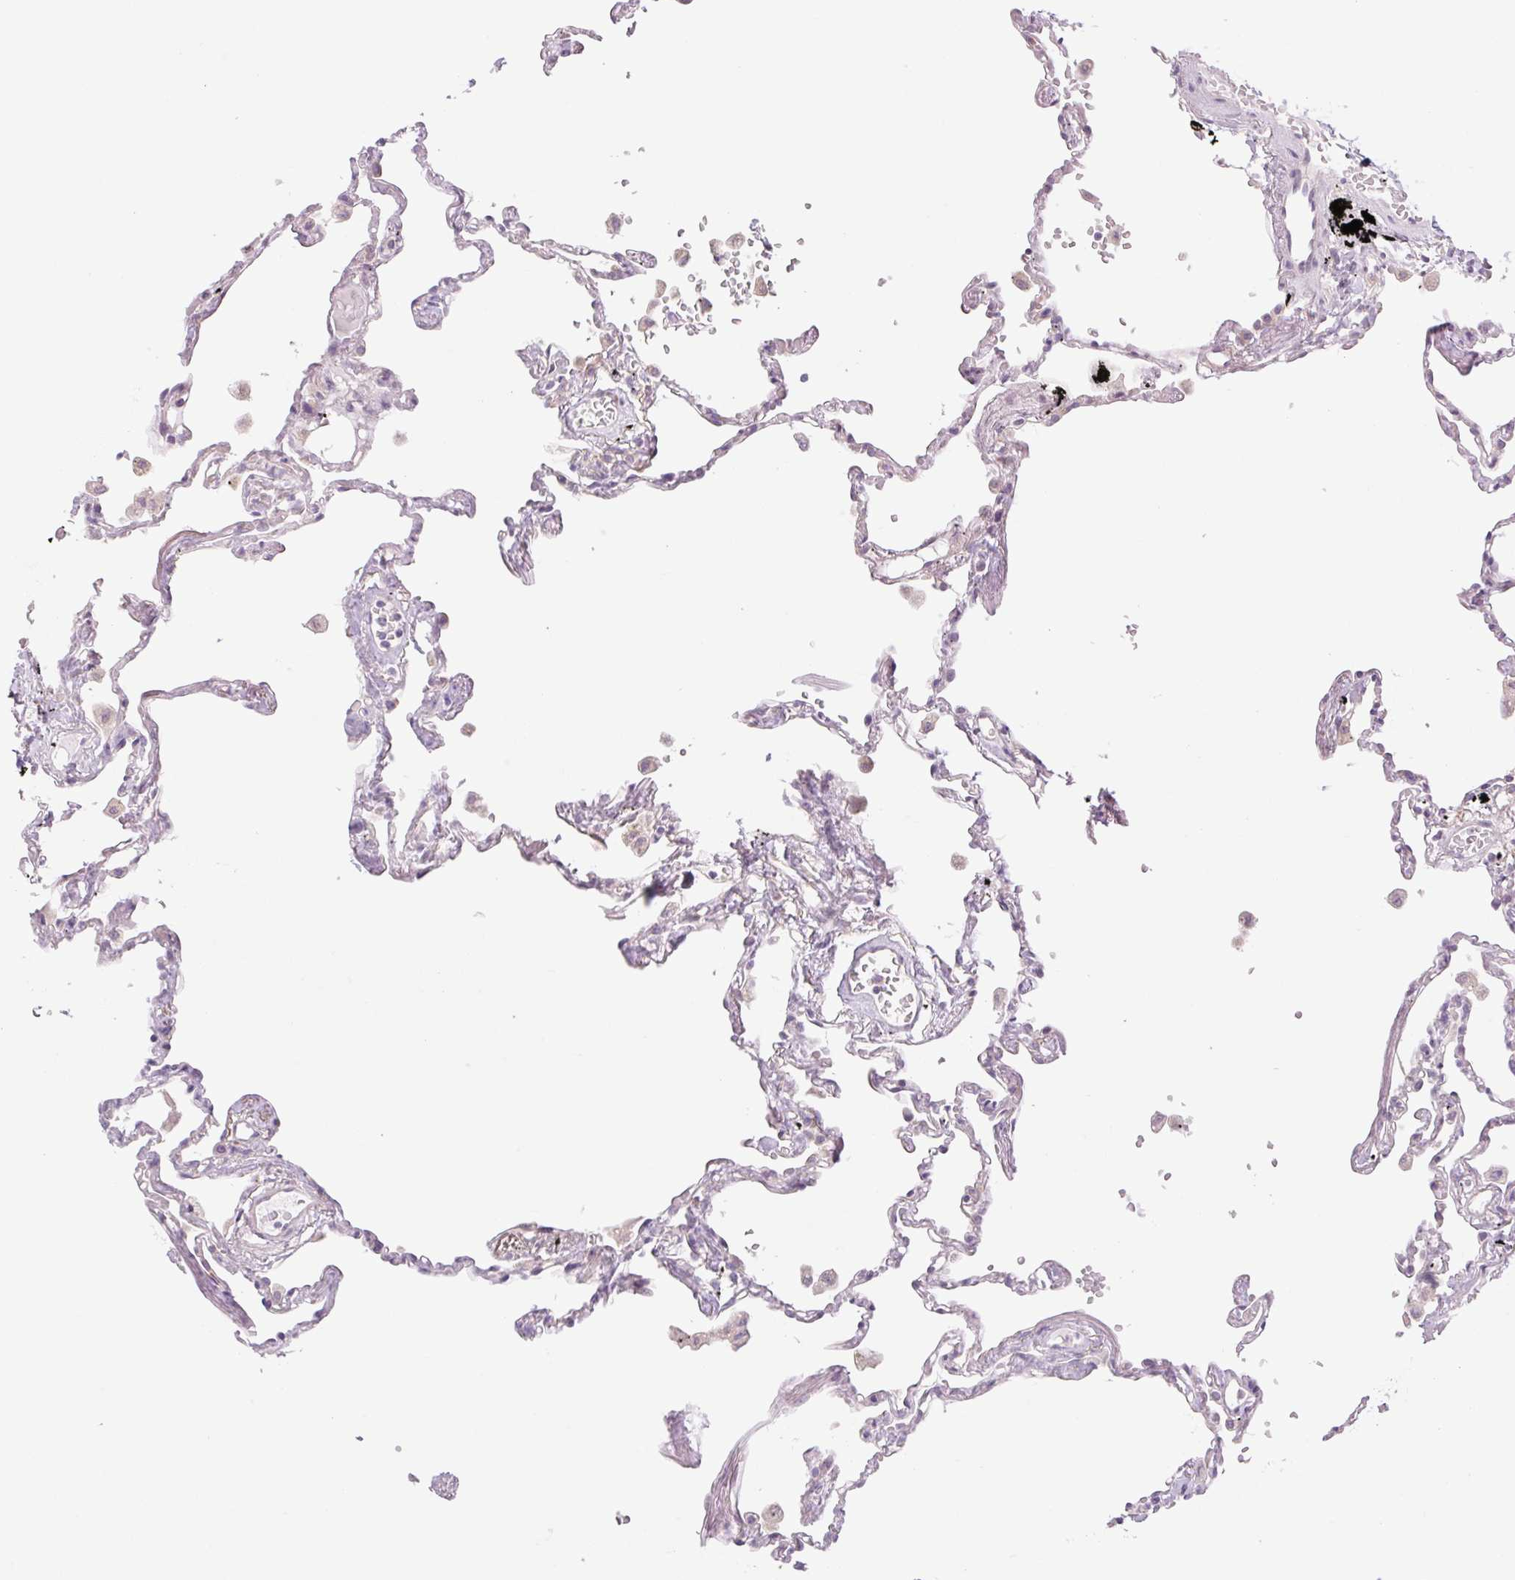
{"staining": {"intensity": "weak", "quantity": "25%-75%", "location": "cytoplasmic/membranous"}, "tissue": "lung", "cell_type": "Alveolar cells", "image_type": "normal", "snomed": [{"axis": "morphology", "description": "Normal tissue, NOS"}, {"axis": "topography", "description": "Lung"}], "caption": "Weak cytoplasmic/membranous staining is appreciated in approximately 25%-75% of alveolar cells in normal lung.", "gene": "COL5A1", "patient": {"sex": "female", "age": 67}}